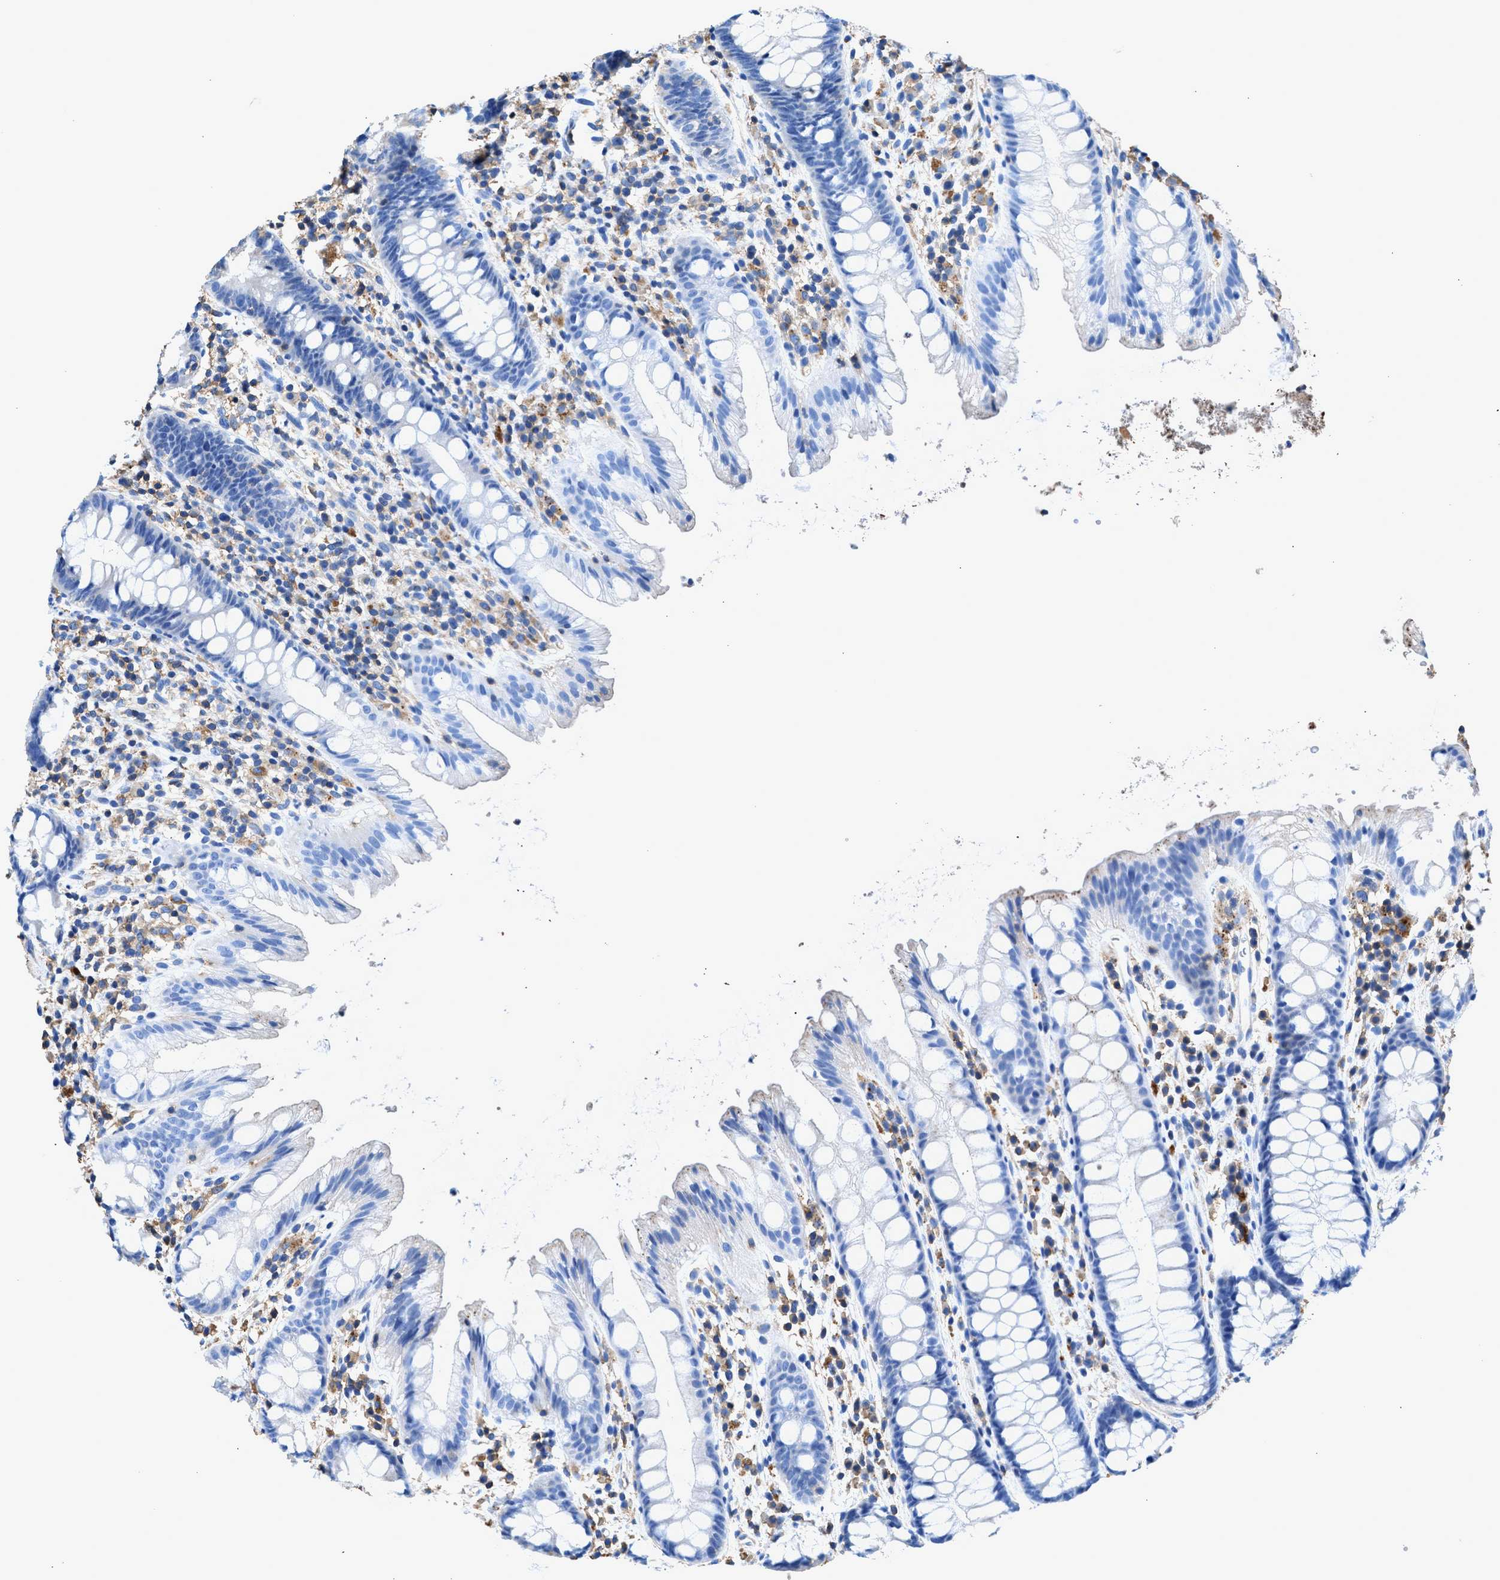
{"staining": {"intensity": "negative", "quantity": "none", "location": "none"}, "tissue": "rectum", "cell_type": "Glandular cells", "image_type": "normal", "snomed": [{"axis": "morphology", "description": "Normal tissue, NOS"}, {"axis": "topography", "description": "Rectum"}], "caption": "This is an immunohistochemistry (IHC) photomicrograph of unremarkable human rectum. There is no positivity in glandular cells.", "gene": "KCNQ4", "patient": {"sex": "female", "age": 65}}